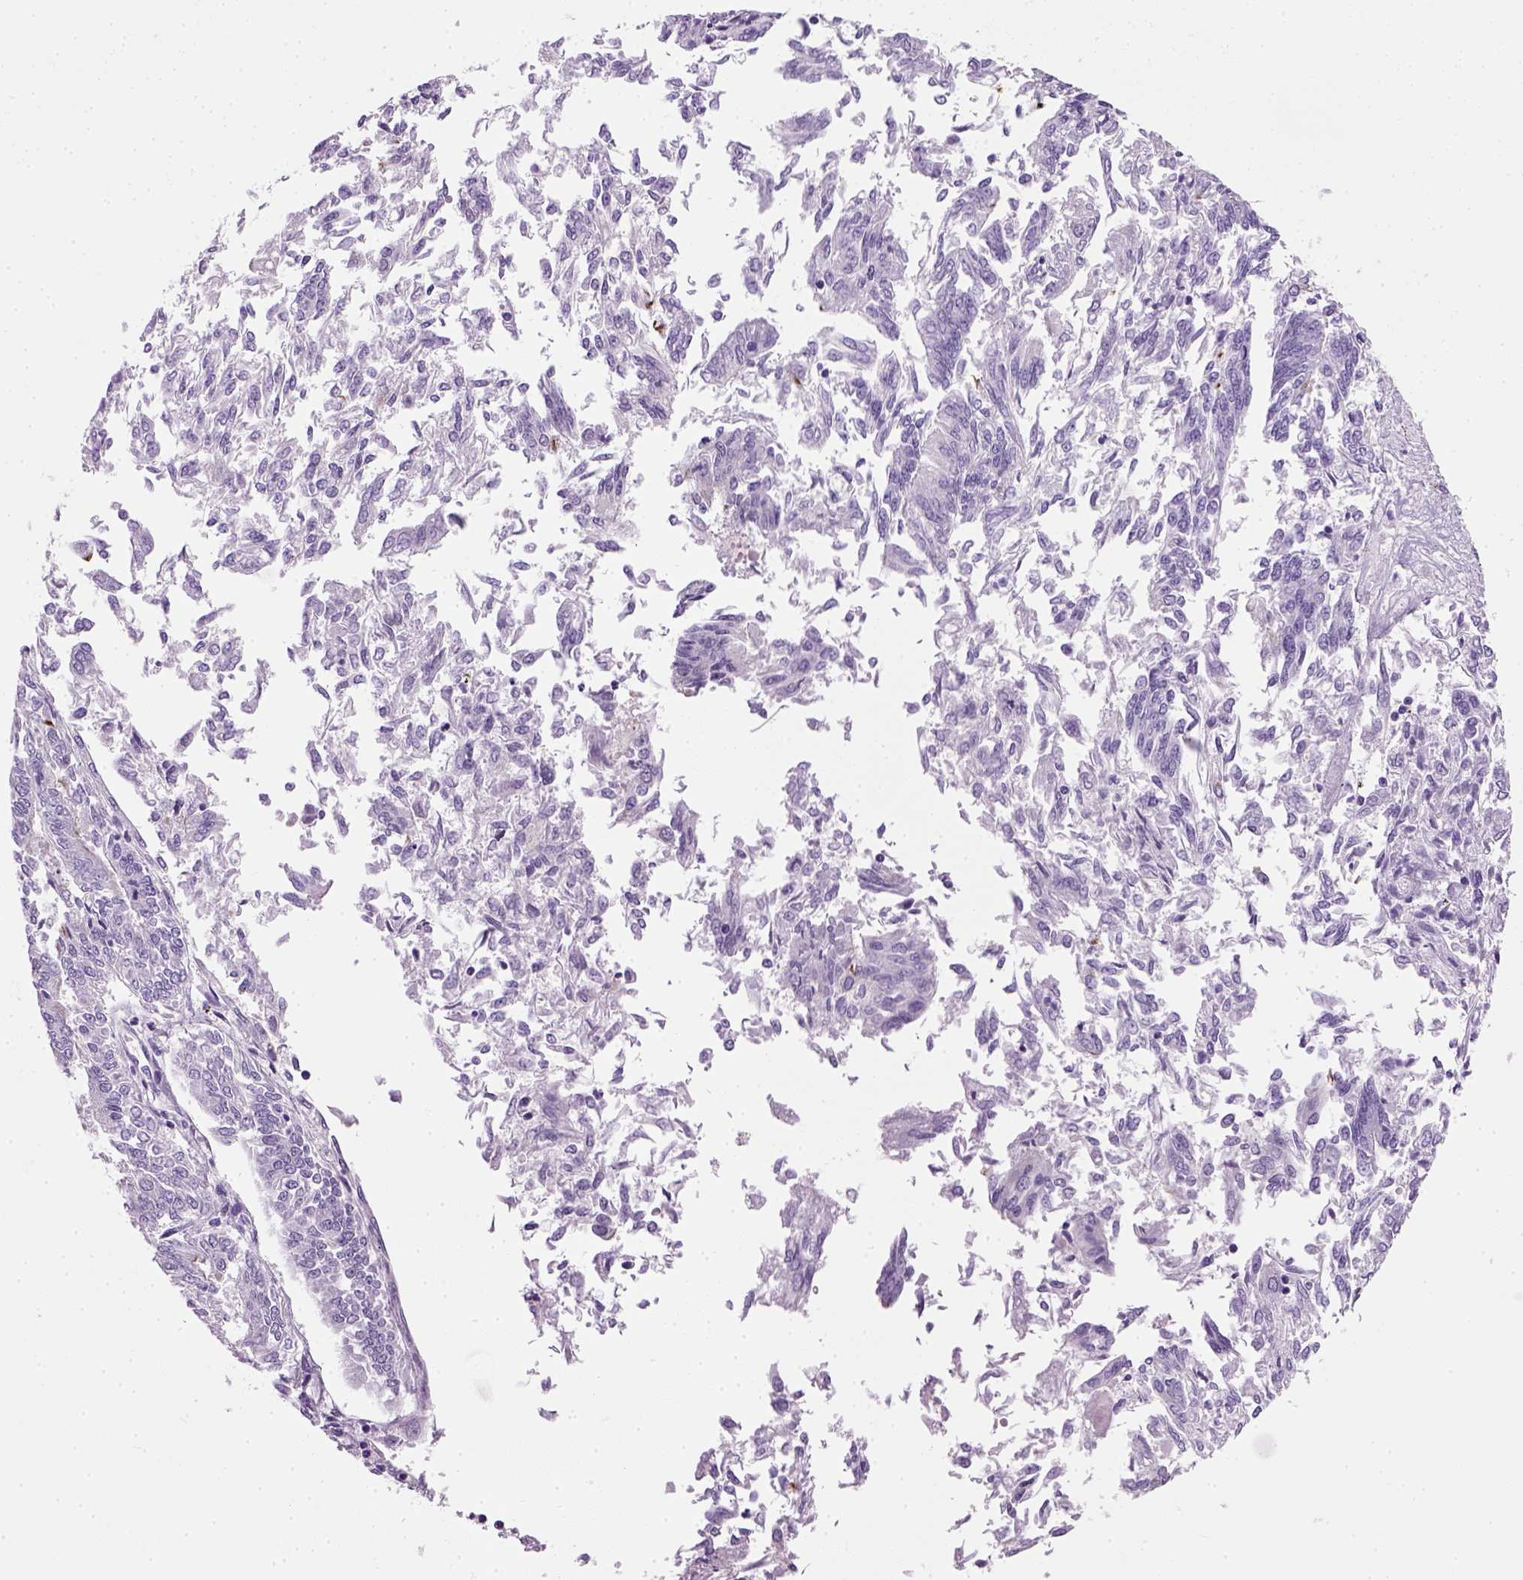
{"staining": {"intensity": "negative", "quantity": "none", "location": "none"}, "tissue": "endometrial cancer", "cell_type": "Tumor cells", "image_type": "cancer", "snomed": [{"axis": "morphology", "description": "Adenocarcinoma, NOS"}, {"axis": "topography", "description": "Endometrium"}], "caption": "An IHC photomicrograph of endometrial cancer is shown. There is no staining in tumor cells of endometrial cancer.", "gene": "FAM161A", "patient": {"sex": "female", "age": 58}}